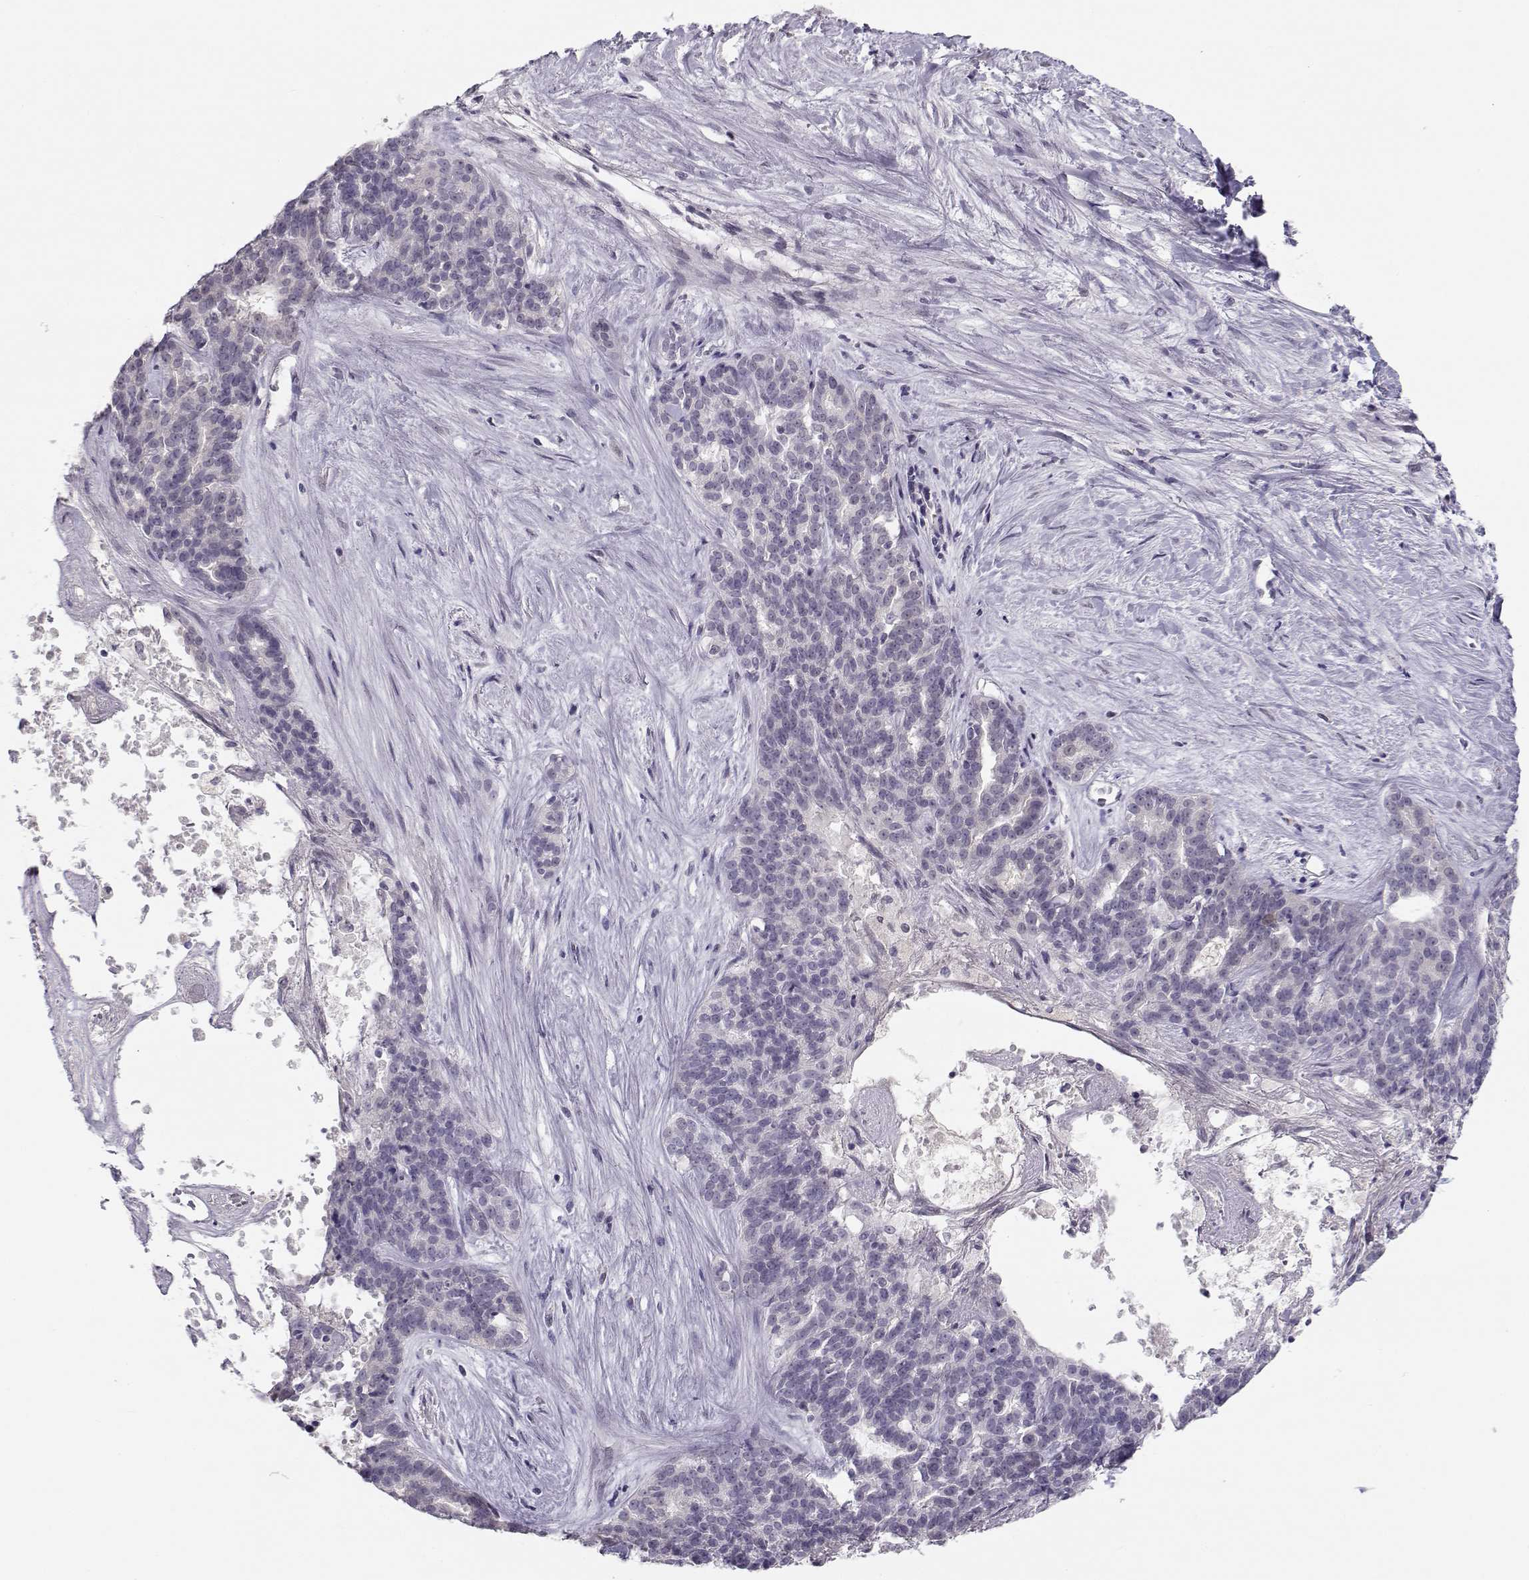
{"staining": {"intensity": "negative", "quantity": "none", "location": "none"}, "tissue": "liver cancer", "cell_type": "Tumor cells", "image_type": "cancer", "snomed": [{"axis": "morphology", "description": "Cholangiocarcinoma"}, {"axis": "topography", "description": "Liver"}], "caption": "A photomicrograph of human liver cancer is negative for staining in tumor cells. (DAB (3,3'-diaminobenzidine) immunohistochemistry (IHC) with hematoxylin counter stain).", "gene": "C16orf86", "patient": {"sex": "female", "age": 47}}